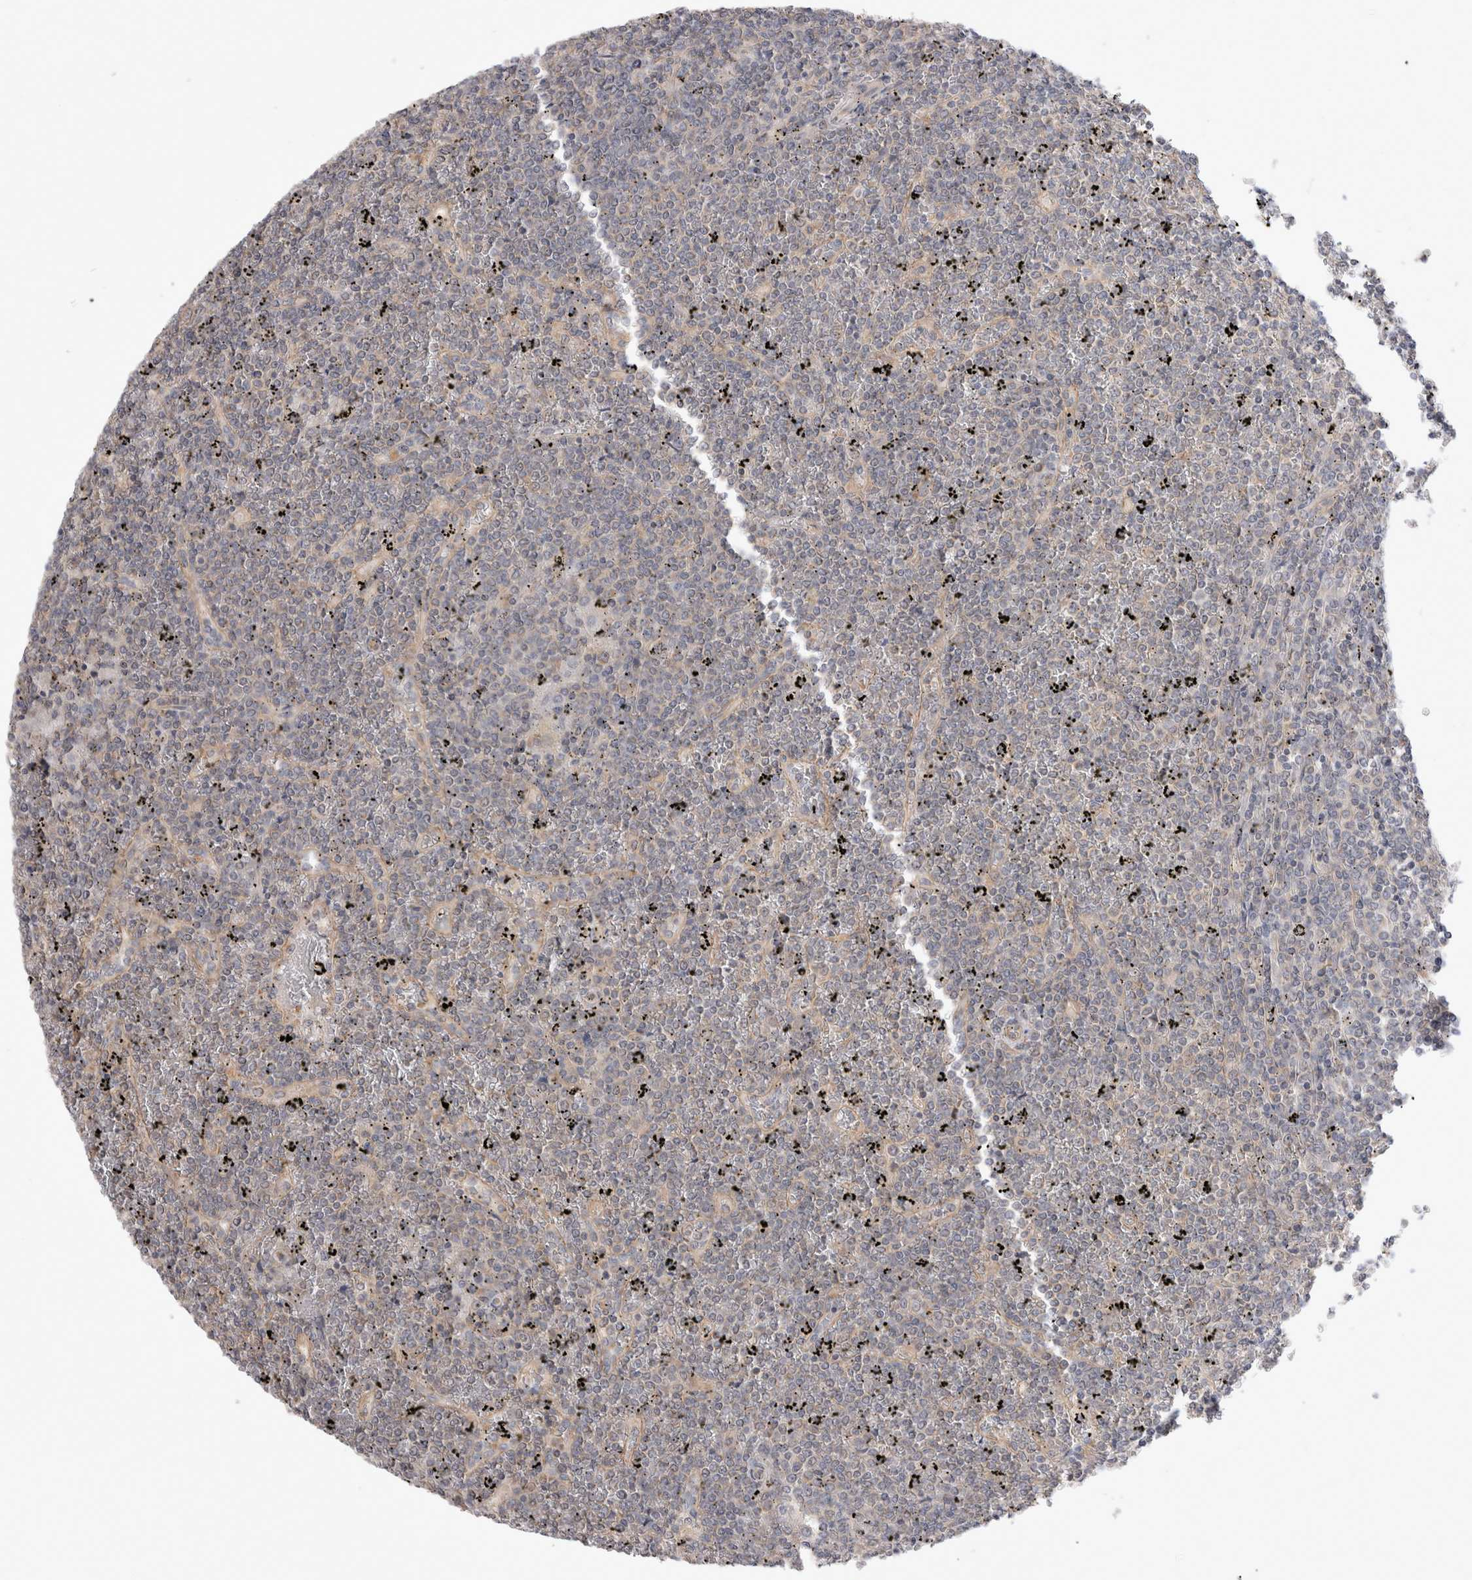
{"staining": {"intensity": "negative", "quantity": "none", "location": "none"}, "tissue": "lymphoma", "cell_type": "Tumor cells", "image_type": "cancer", "snomed": [{"axis": "morphology", "description": "Malignant lymphoma, non-Hodgkin's type, Low grade"}, {"axis": "topography", "description": "Spleen"}], "caption": "Immunohistochemistry (IHC) image of human malignant lymphoma, non-Hodgkin's type (low-grade) stained for a protein (brown), which displays no staining in tumor cells.", "gene": "IFT74", "patient": {"sex": "female", "age": 19}}